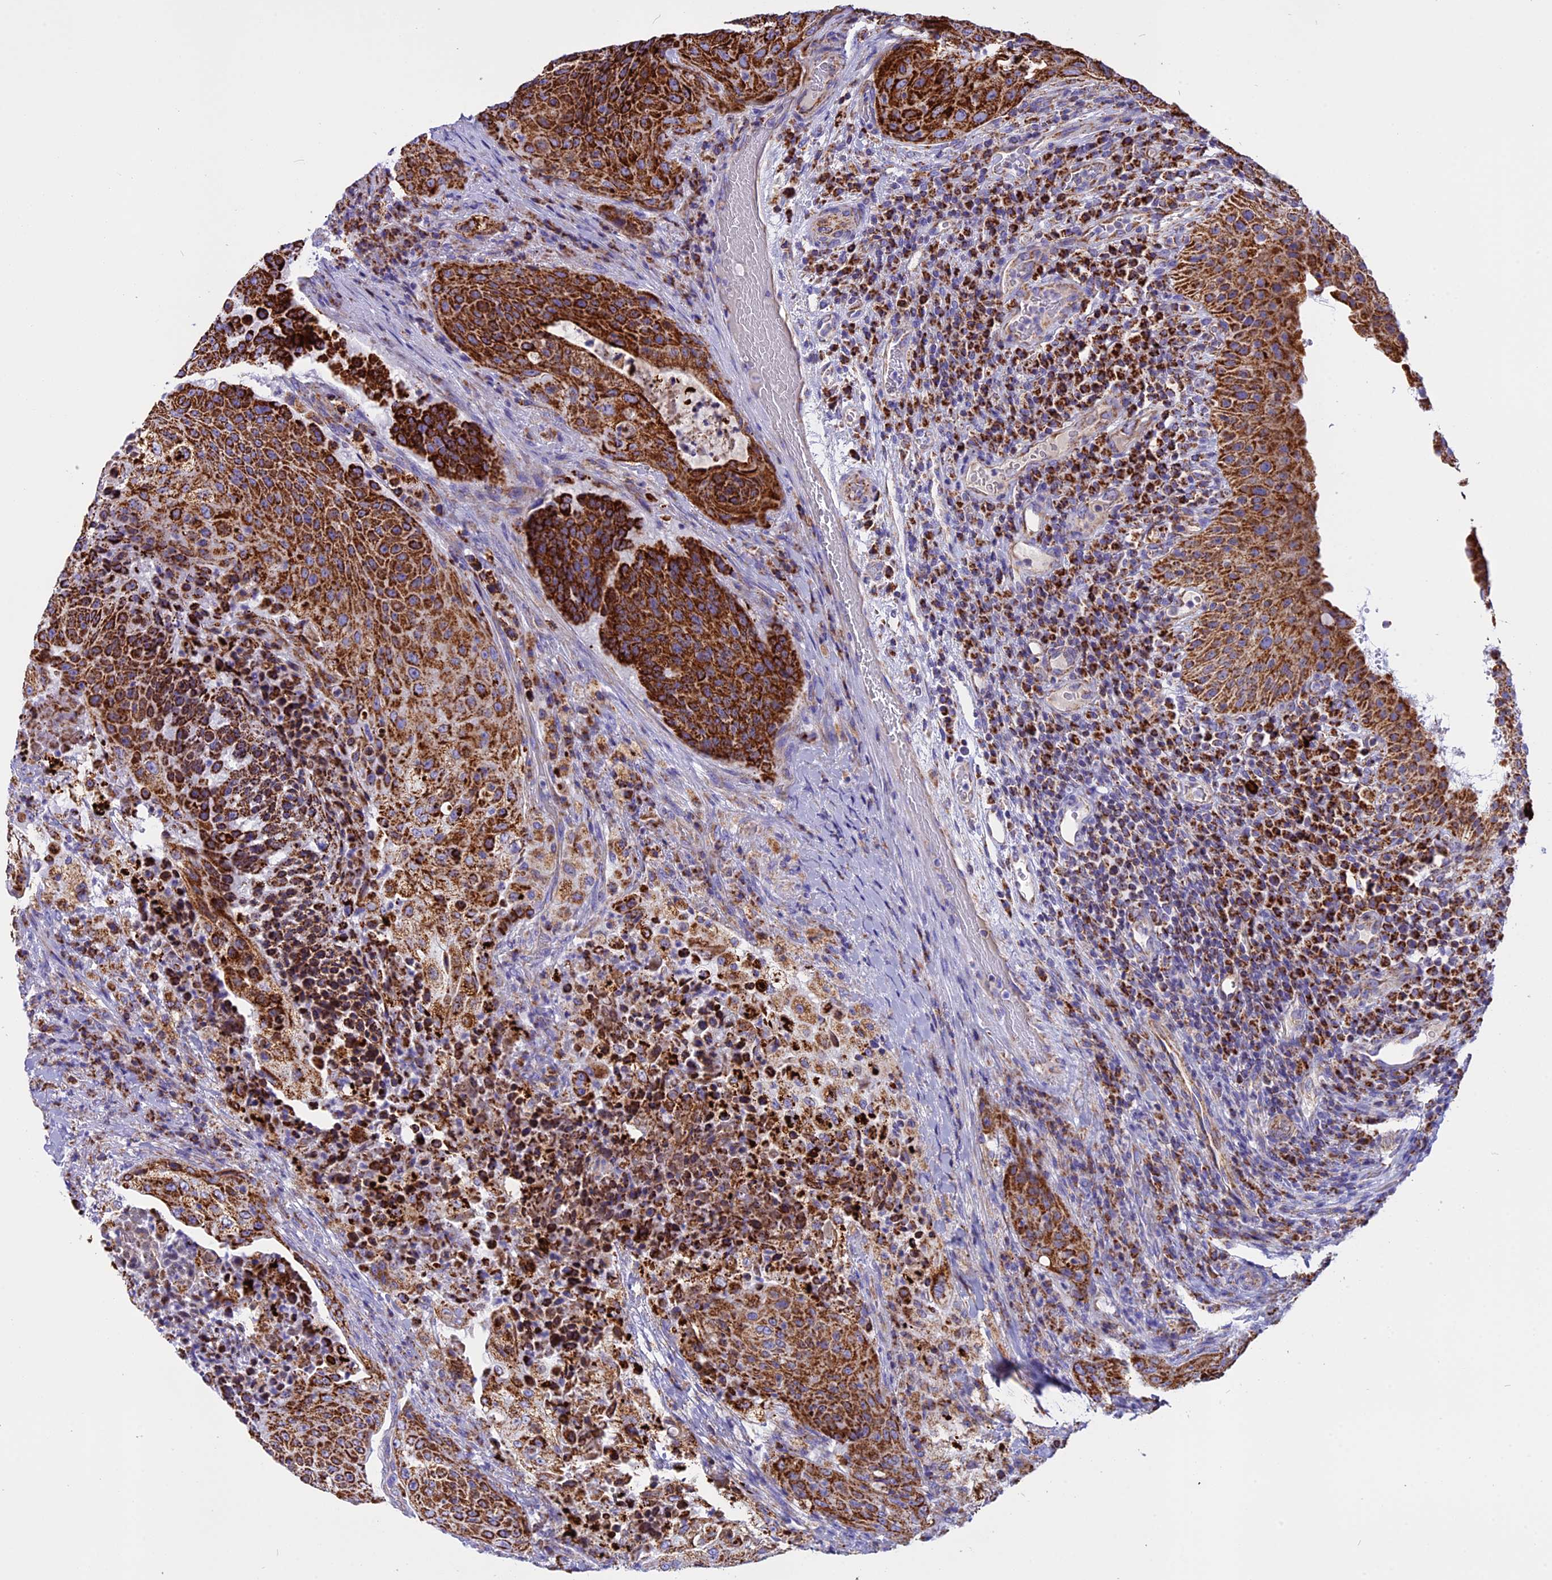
{"staining": {"intensity": "strong", "quantity": ">75%", "location": "cytoplasmic/membranous"}, "tissue": "urothelial cancer", "cell_type": "Tumor cells", "image_type": "cancer", "snomed": [{"axis": "morphology", "description": "Urothelial carcinoma, High grade"}, {"axis": "topography", "description": "Urinary bladder"}], "caption": "Immunohistochemistry (IHC) (DAB (3,3'-diaminobenzidine)) staining of high-grade urothelial carcinoma displays strong cytoplasmic/membranous protein staining in approximately >75% of tumor cells.", "gene": "VDAC2", "patient": {"sex": "female", "age": 63}}